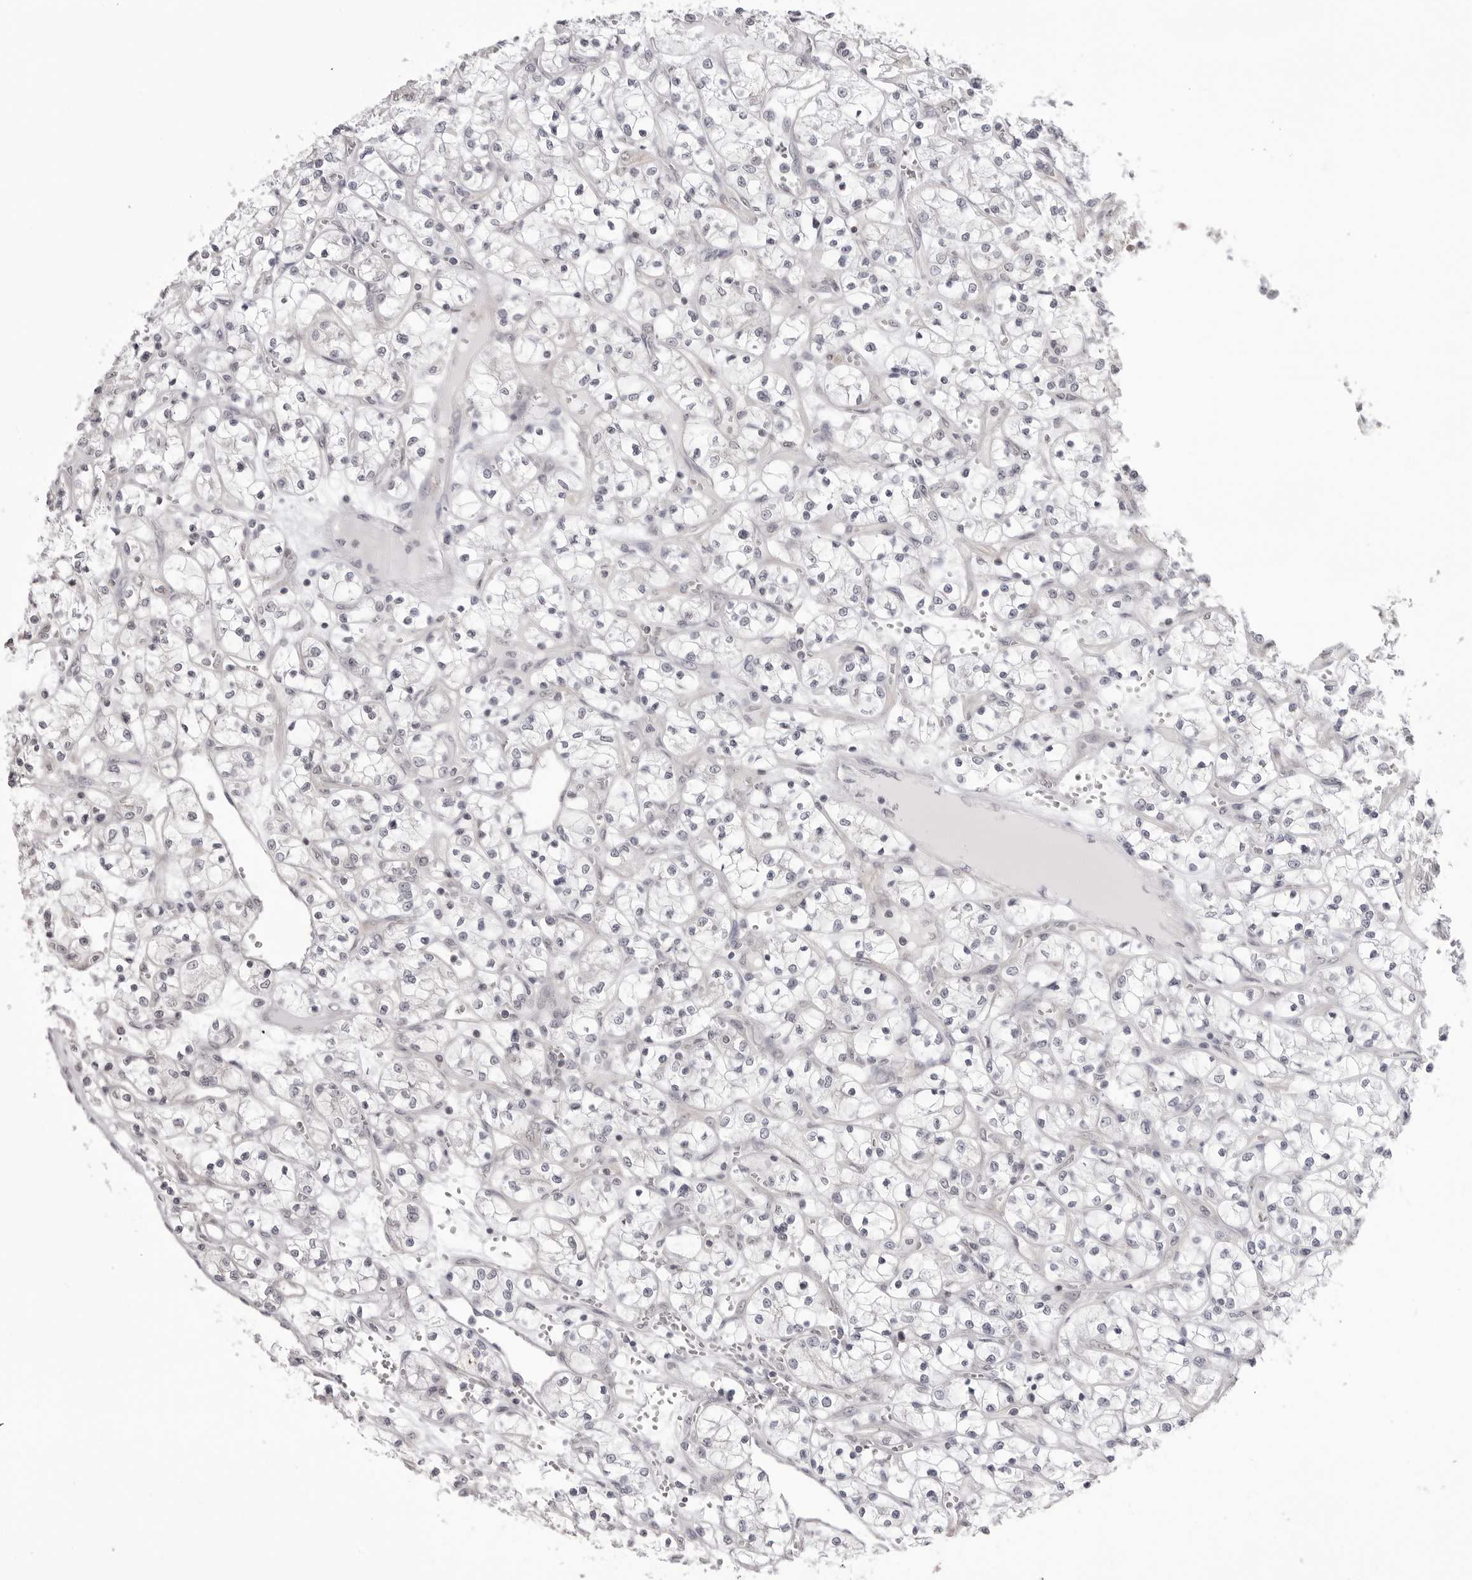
{"staining": {"intensity": "negative", "quantity": "none", "location": "none"}, "tissue": "renal cancer", "cell_type": "Tumor cells", "image_type": "cancer", "snomed": [{"axis": "morphology", "description": "Adenocarcinoma, NOS"}, {"axis": "topography", "description": "Kidney"}], "caption": "This is an IHC micrograph of human renal cancer (adenocarcinoma). There is no positivity in tumor cells.", "gene": "YWHAG", "patient": {"sex": "female", "age": 69}}